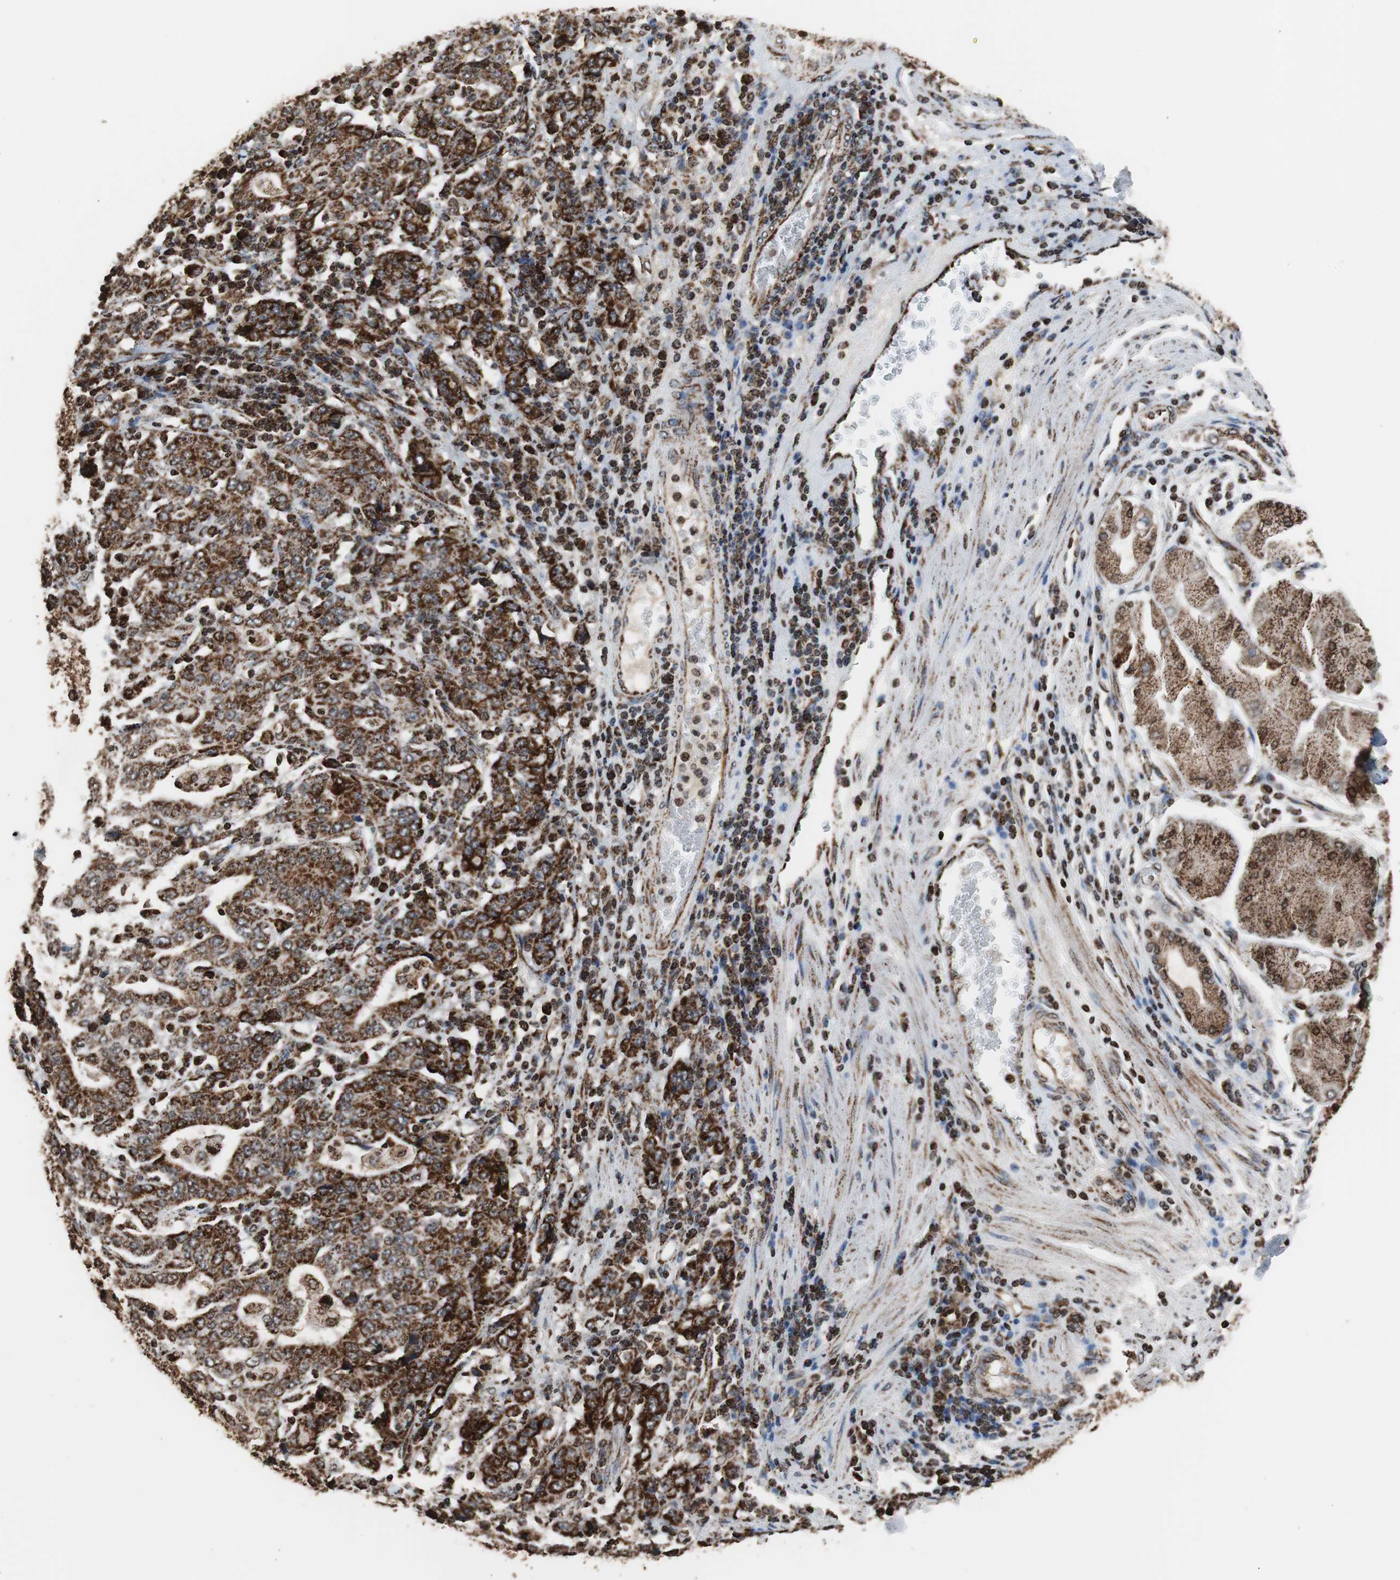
{"staining": {"intensity": "strong", "quantity": ">75%", "location": "cytoplasmic/membranous"}, "tissue": "stomach cancer", "cell_type": "Tumor cells", "image_type": "cancer", "snomed": [{"axis": "morphology", "description": "Normal tissue, NOS"}, {"axis": "morphology", "description": "Adenocarcinoma, NOS"}, {"axis": "topography", "description": "Stomach, upper"}, {"axis": "topography", "description": "Stomach"}], "caption": "This image demonstrates IHC staining of stomach cancer, with high strong cytoplasmic/membranous expression in about >75% of tumor cells.", "gene": "HSPA9", "patient": {"sex": "male", "age": 59}}